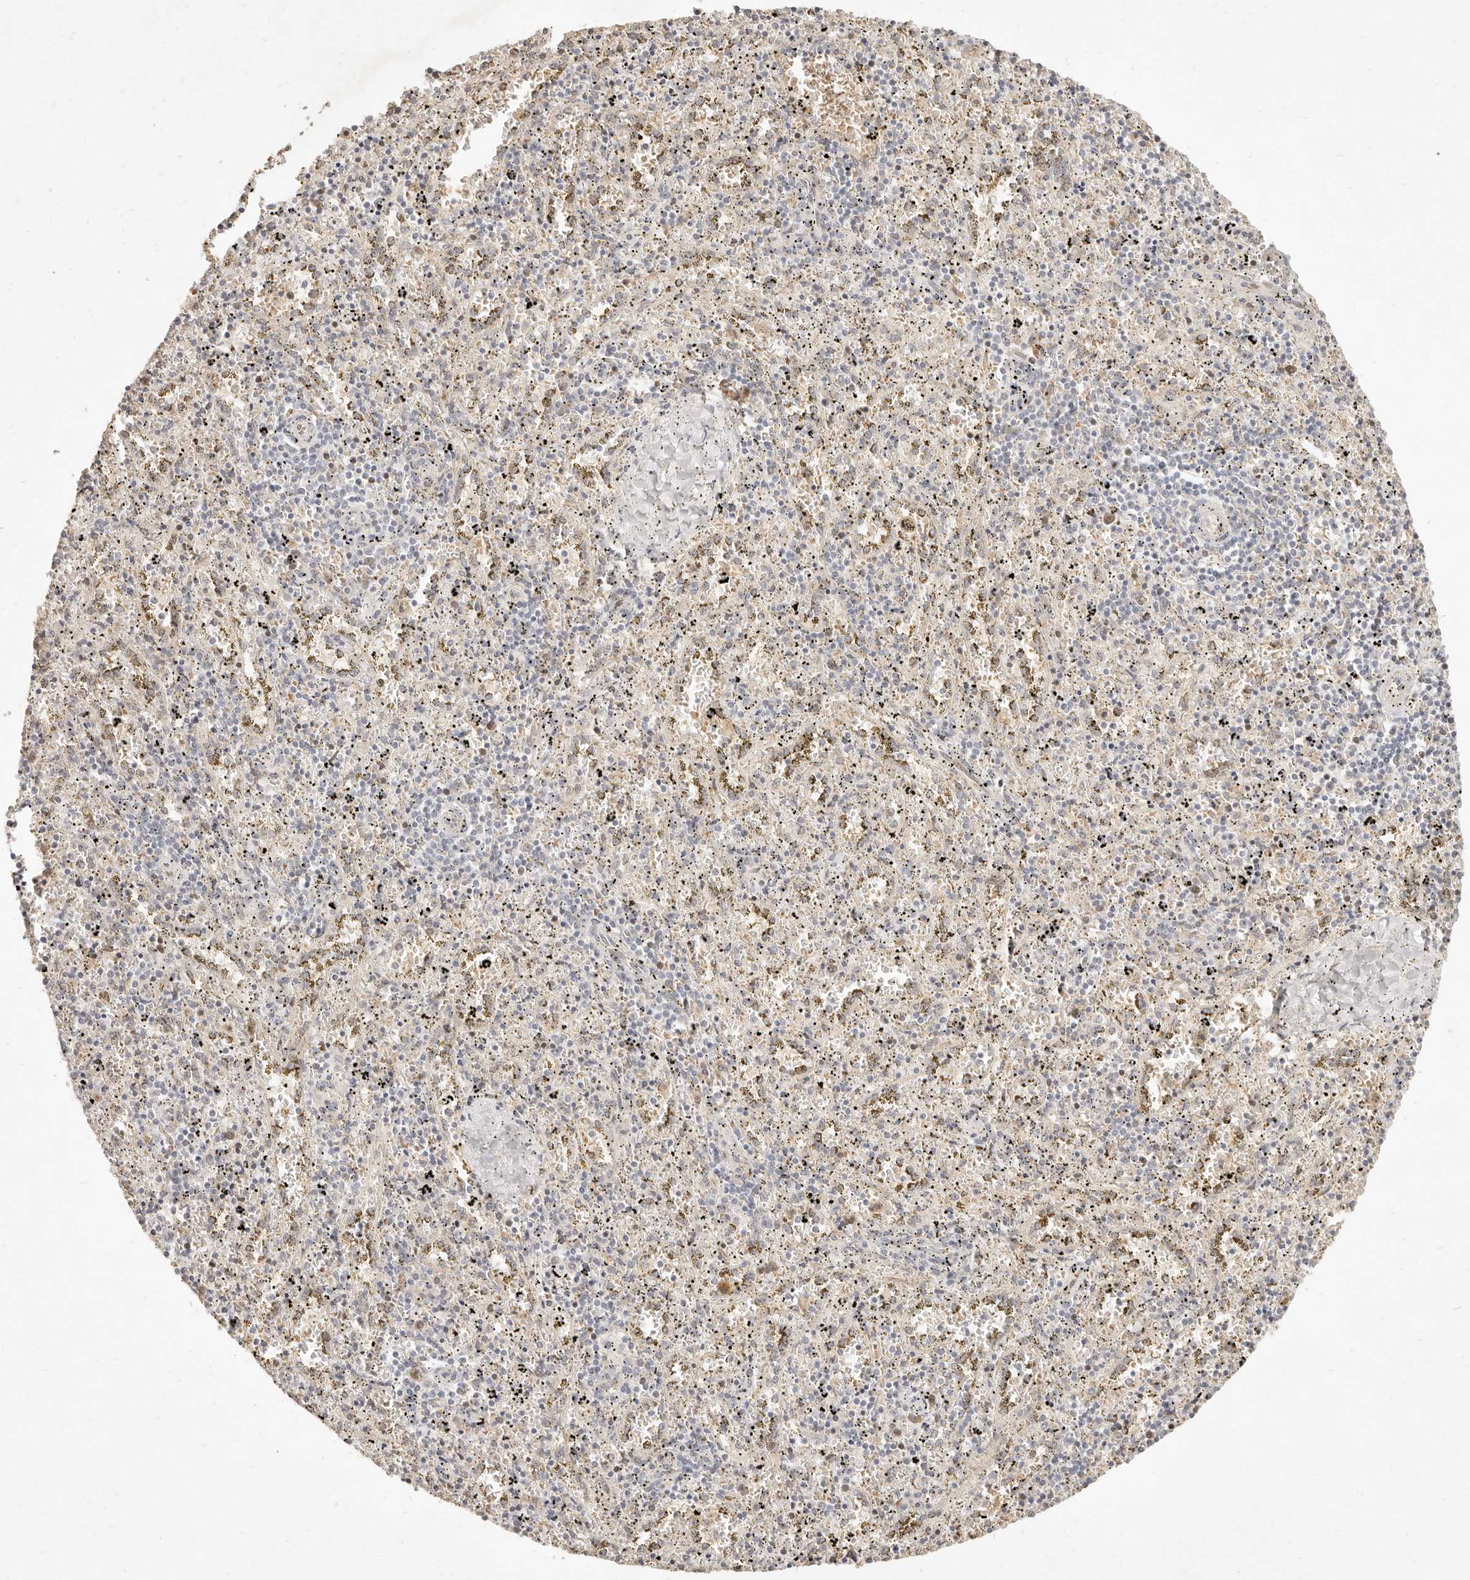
{"staining": {"intensity": "weak", "quantity": "25%-75%", "location": "nuclear"}, "tissue": "spleen", "cell_type": "Cells in red pulp", "image_type": "normal", "snomed": [{"axis": "morphology", "description": "Normal tissue, NOS"}, {"axis": "topography", "description": "Spleen"}], "caption": "A photomicrograph of human spleen stained for a protein shows weak nuclear brown staining in cells in red pulp. (IHC, brightfield microscopy, high magnification).", "gene": "MEP1A", "patient": {"sex": "male", "age": 11}}